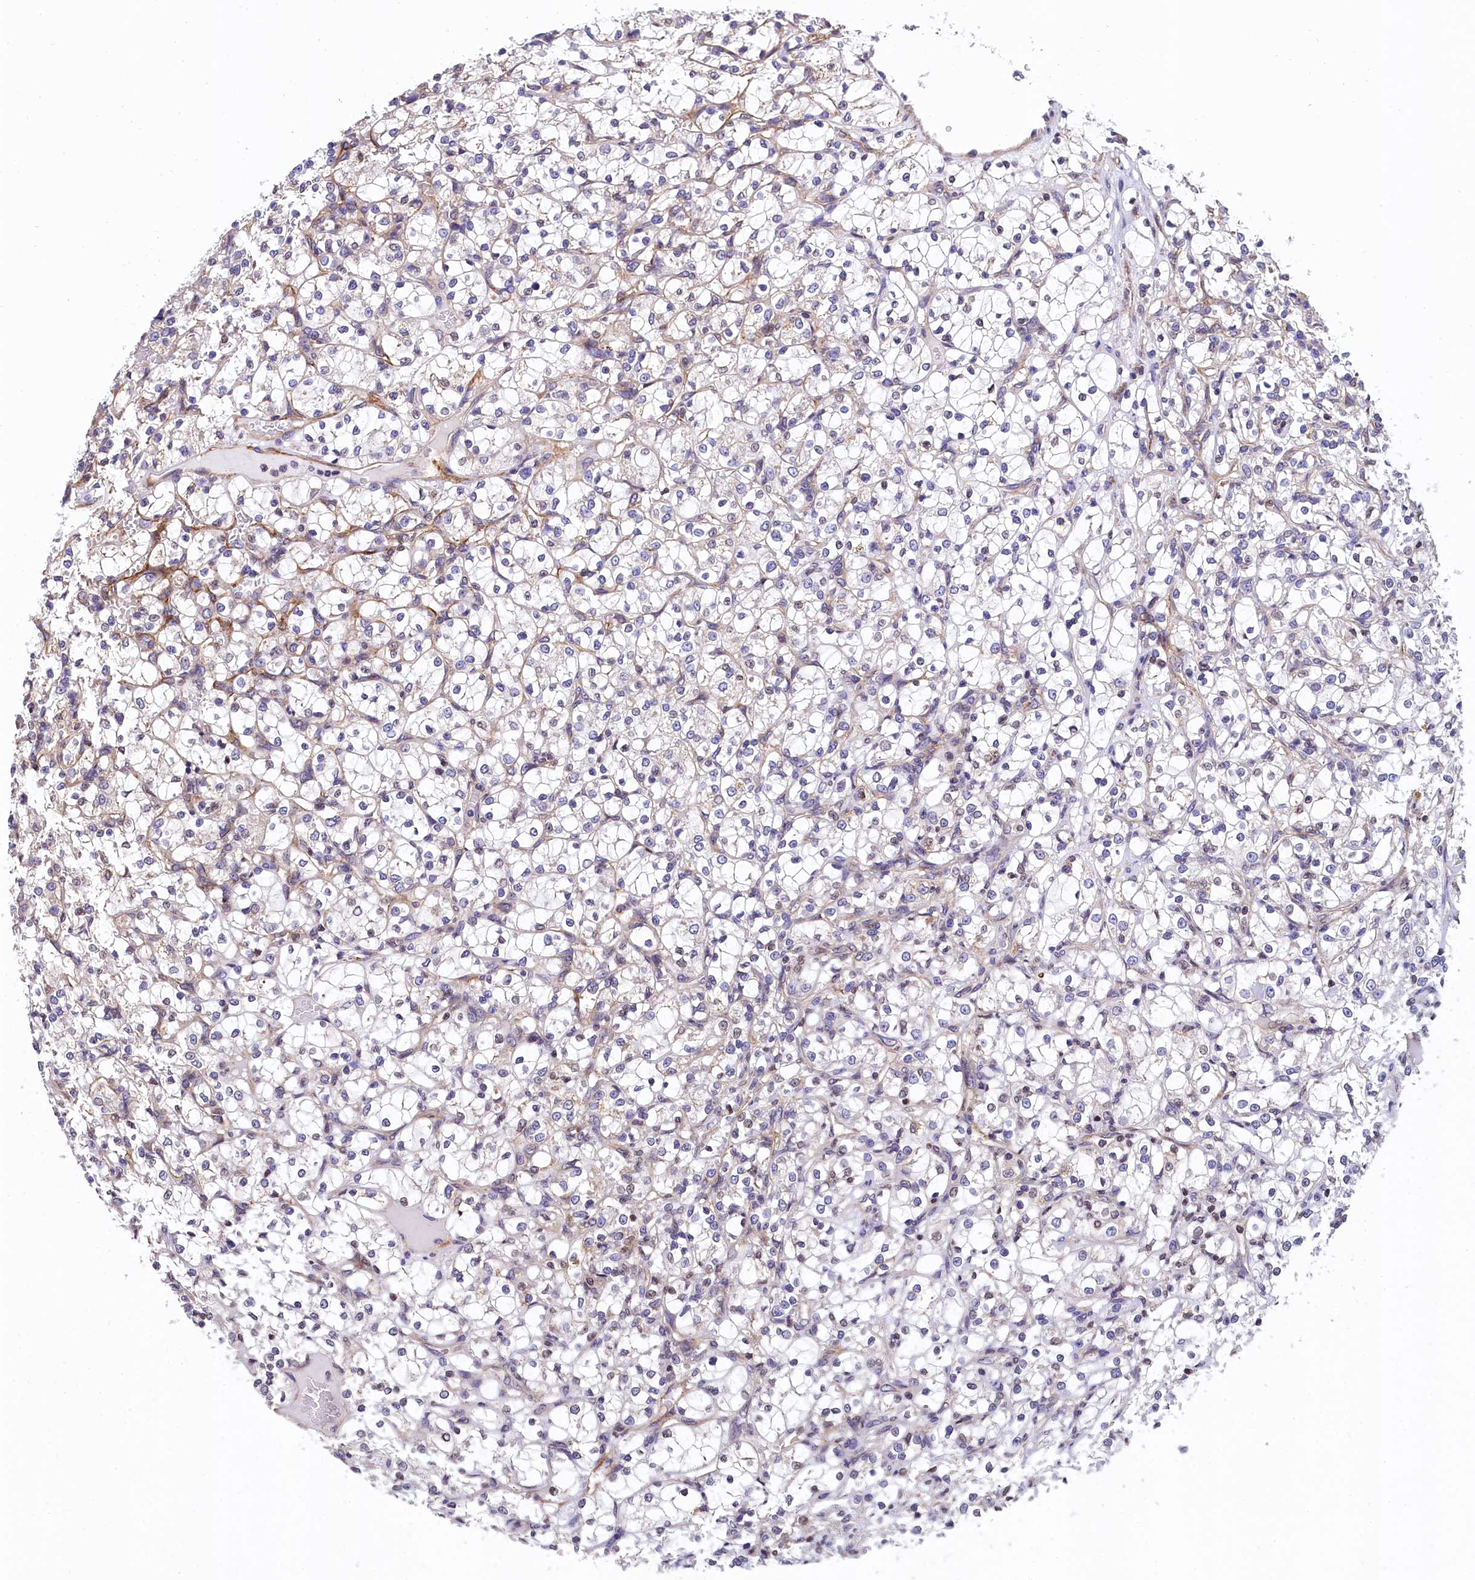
{"staining": {"intensity": "weak", "quantity": "<25%", "location": "cytoplasmic/membranous"}, "tissue": "renal cancer", "cell_type": "Tumor cells", "image_type": "cancer", "snomed": [{"axis": "morphology", "description": "Adenocarcinoma, NOS"}, {"axis": "topography", "description": "Kidney"}], "caption": "Immunohistochemical staining of renal cancer displays no significant staining in tumor cells.", "gene": "ZNF2", "patient": {"sex": "female", "age": 69}}